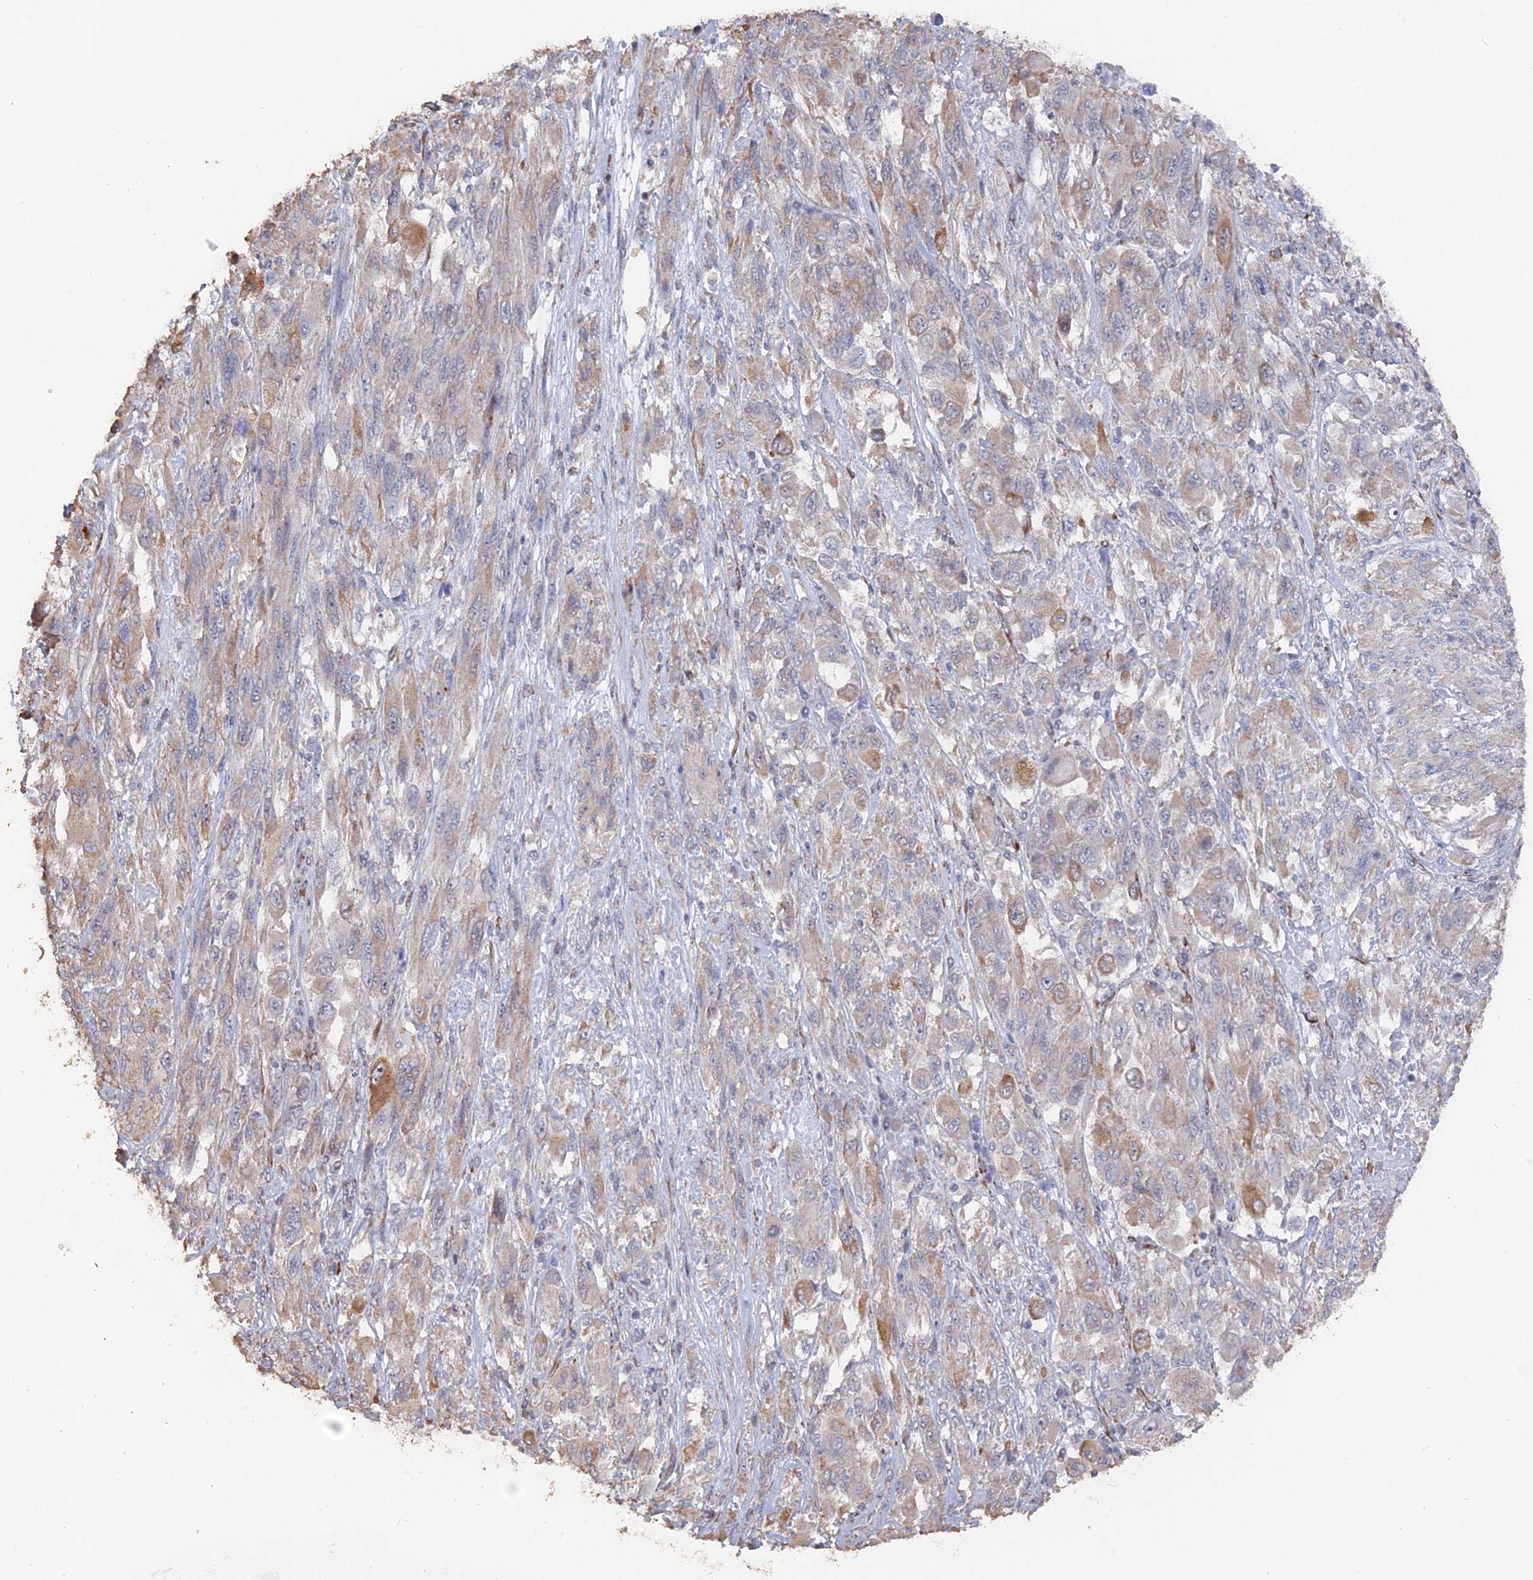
{"staining": {"intensity": "moderate", "quantity": "25%-75%", "location": "cytoplasmic/membranous"}, "tissue": "melanoma", "cell_type": "Tumor cells", "image_type": "cancer", "snomed": [{"axis": "morphology", "description": "Malignant melanoma, NOS"}, {"axis": "topography", "description": "Skin"}], "caption": "About 25%-75% of tumor cells in human malignant melanoma demonstrate moderate cytoplasmic/membranous protein staining as visualized by brown immunohistochemical staining.", "gene": "SEMG2", "patient": {"sex": "female", "age": 91}}